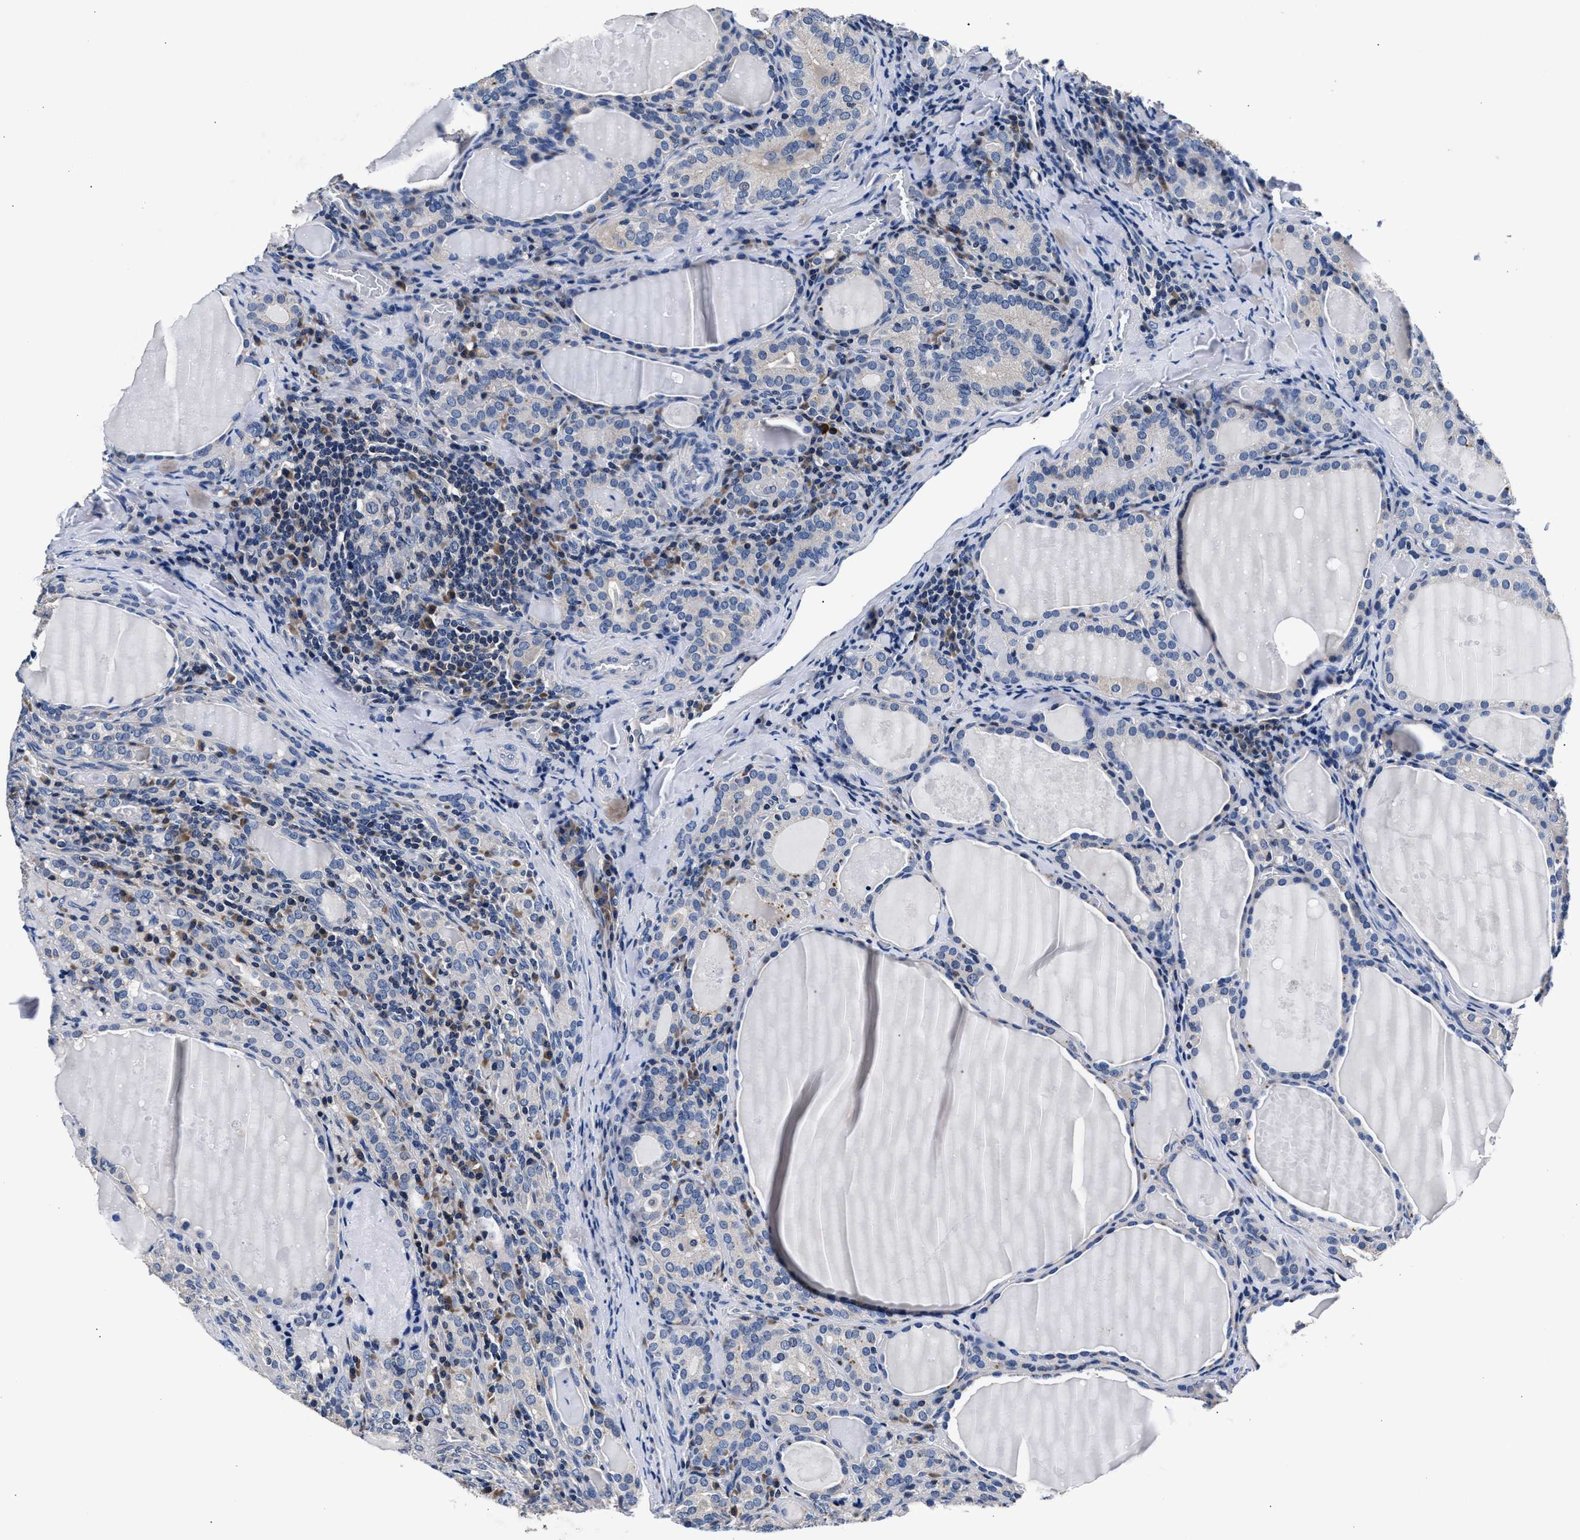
{"staining": {"intensity": "negative", "quantity": "none", "location": "none"}, "tissue": "thyroid cancer", "cell_type": "Tumor cells", "image_type": "cancer", "snomed": [{"axis": "morphology", "description": "Papillary adenocarcinoma, NOS"}, {"axis": "topography", "description": "Thyroid gland"}], "caption": "The IHC photomicrograph has no significant positivity in tumor cells of thyroid papillary adenocarcinoma tissue.", "gene": "PHF24", "patient": {"sex": "female", "age": 42}}